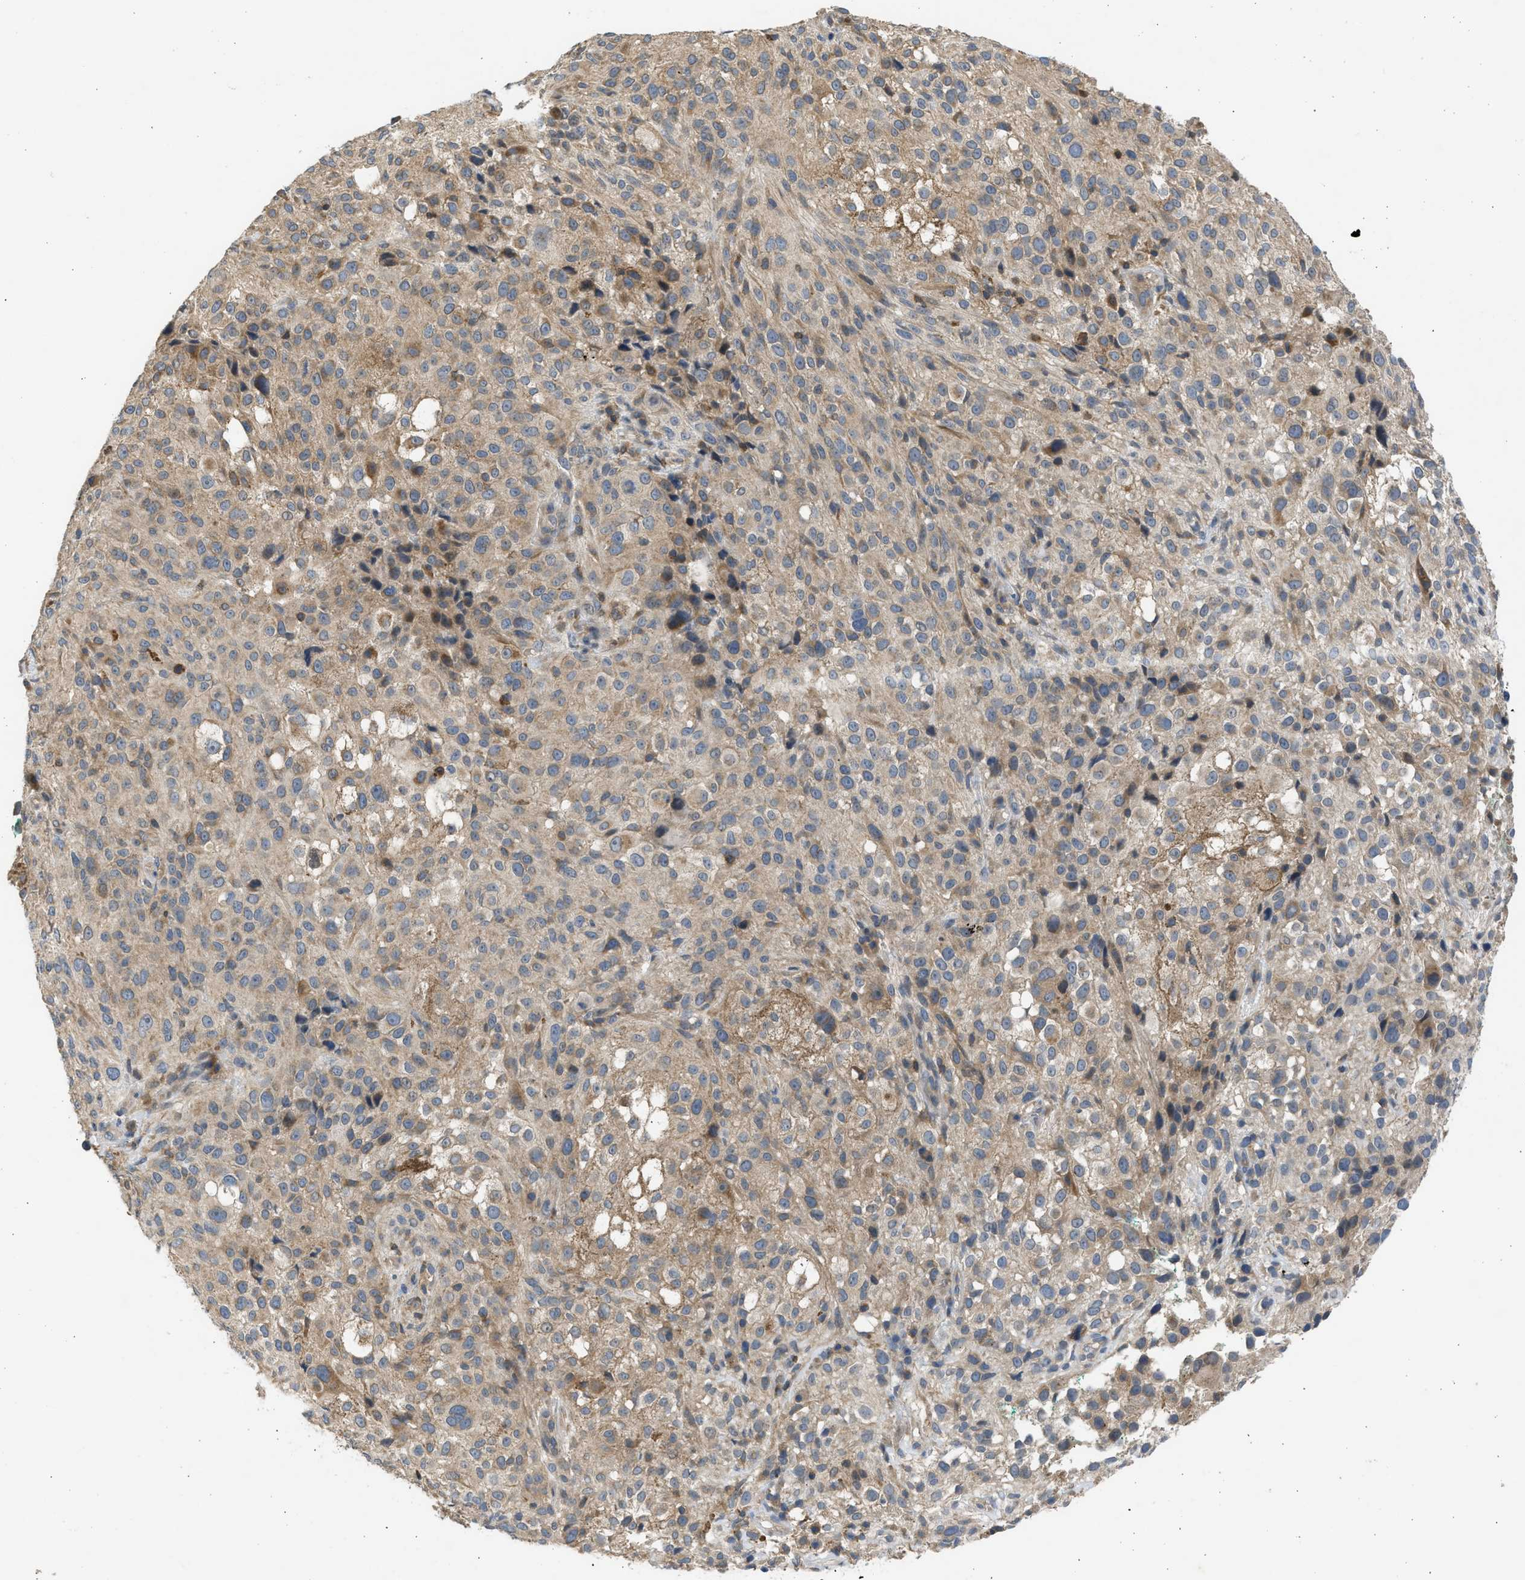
{"staining": {"intensity": "moderate", "quantity": ">75%", "location": "cytoplasmic/membranous"}, "tissue": "melanoma", "cell_type": "Tumor cells", "image_type": "cancer", "snomed": [{"axis": "morphology", "description": "Necrosis, NOS"}, {"axis": "morphology", "description": "Malignant melanoma, NOS"}, {"axis": "topography", "description": "Skin"}], "caption": "The micrograph exhibits immunohistochemical staining of melanoma. There is moderate cytoplasmic/membranous positivity is identified in about >75% of tumor cells.", "gene": "CYP1A1", "patient": {"sex": "female", "age": 87}}